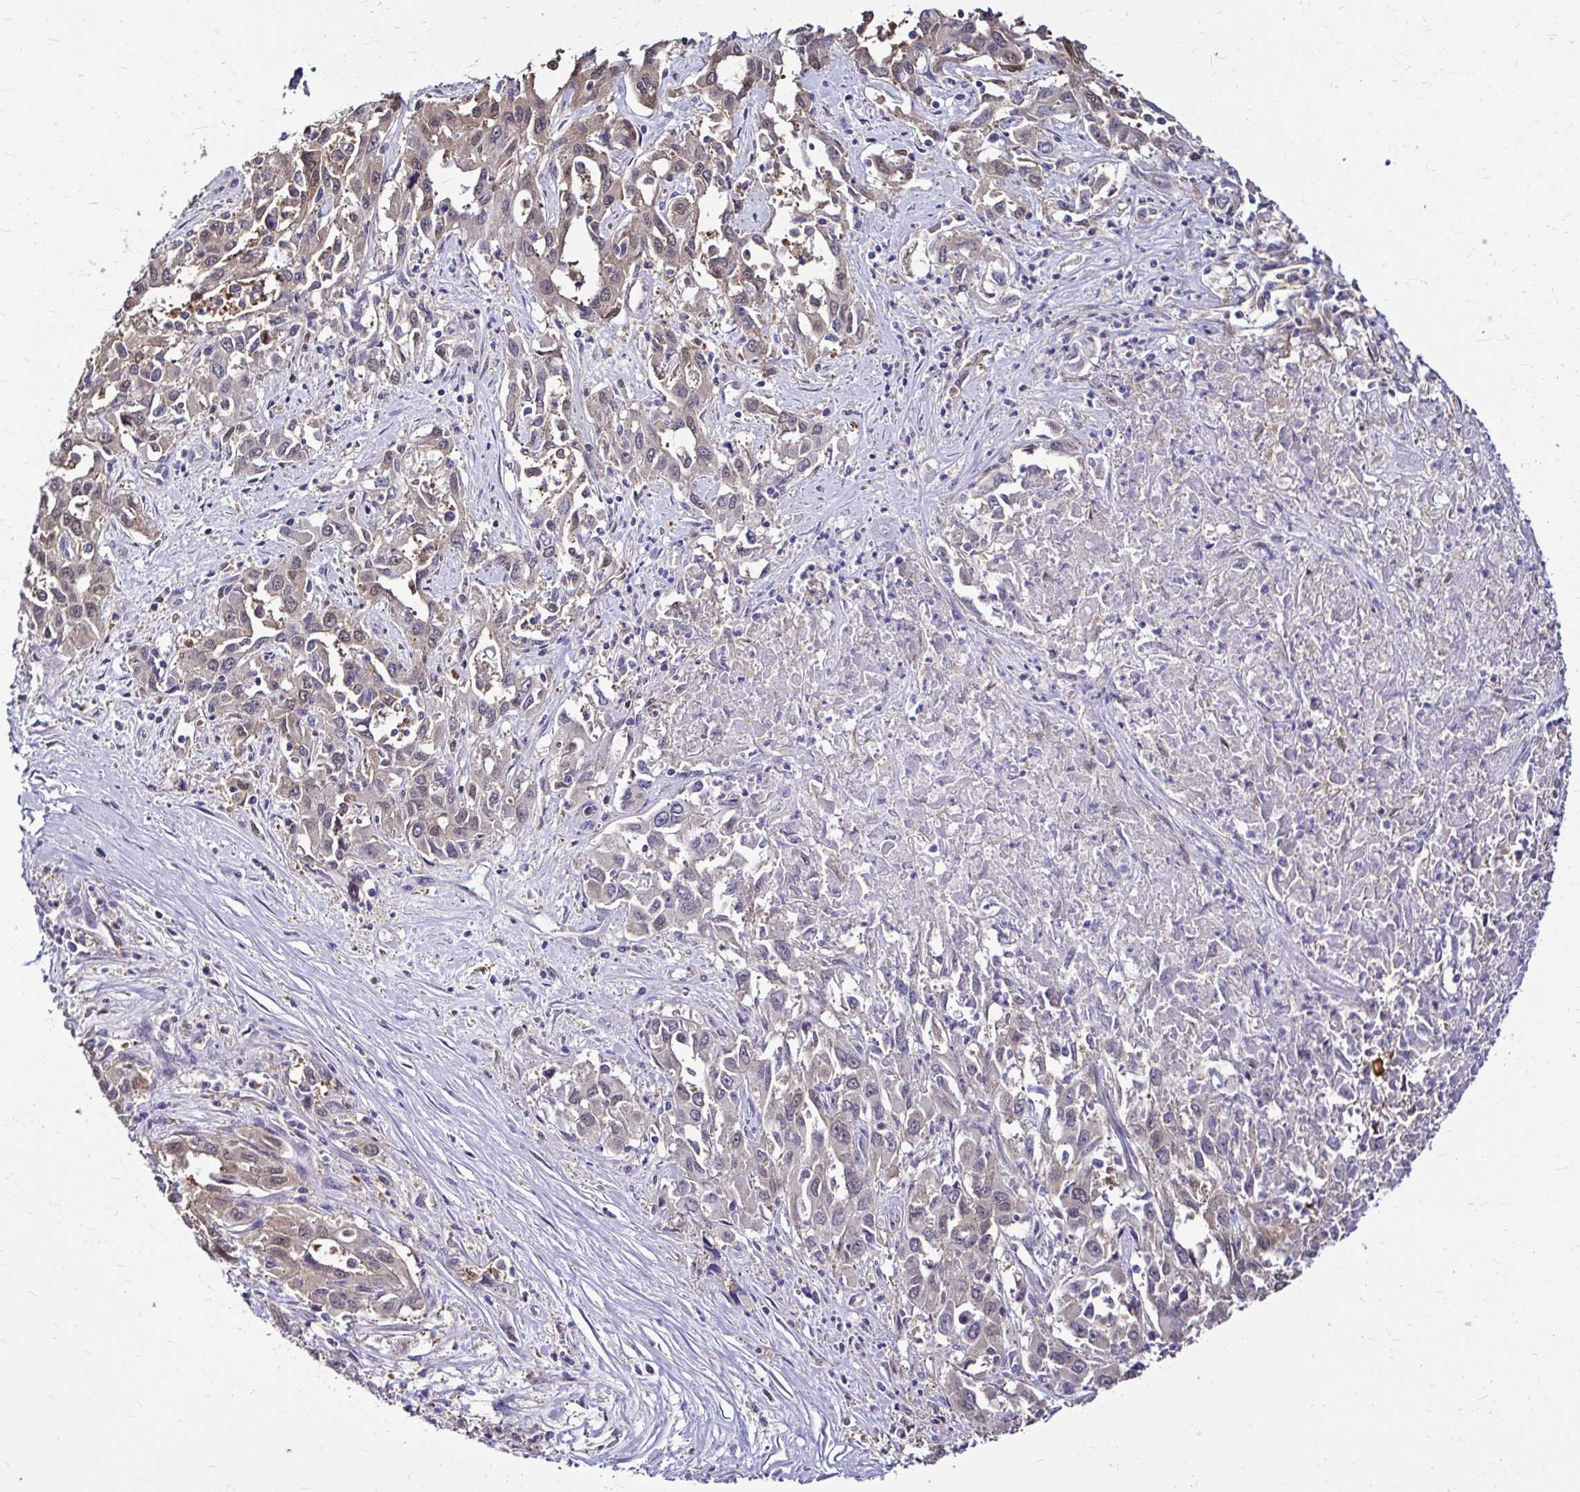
{"staining": {"intensity": "weak", "quantity": "<25%", "location": "cytoplasmic/membranous"}, "tissue": "liver cancer", "cell_type": "Tumor cells", "image_type": "cancer", "snomed": [{"axis": "morphology", "description": "Carcinoma, Hepatocellular, NOS"}, {"axis": "topography", "description": "Liver"}], "caption": "IHC of human liver cancer (hepatocellular carcinoma) shows no positivity in tumor cells.", "gene": "IDH1", "patient": {"sex": "male", "age": 63}}